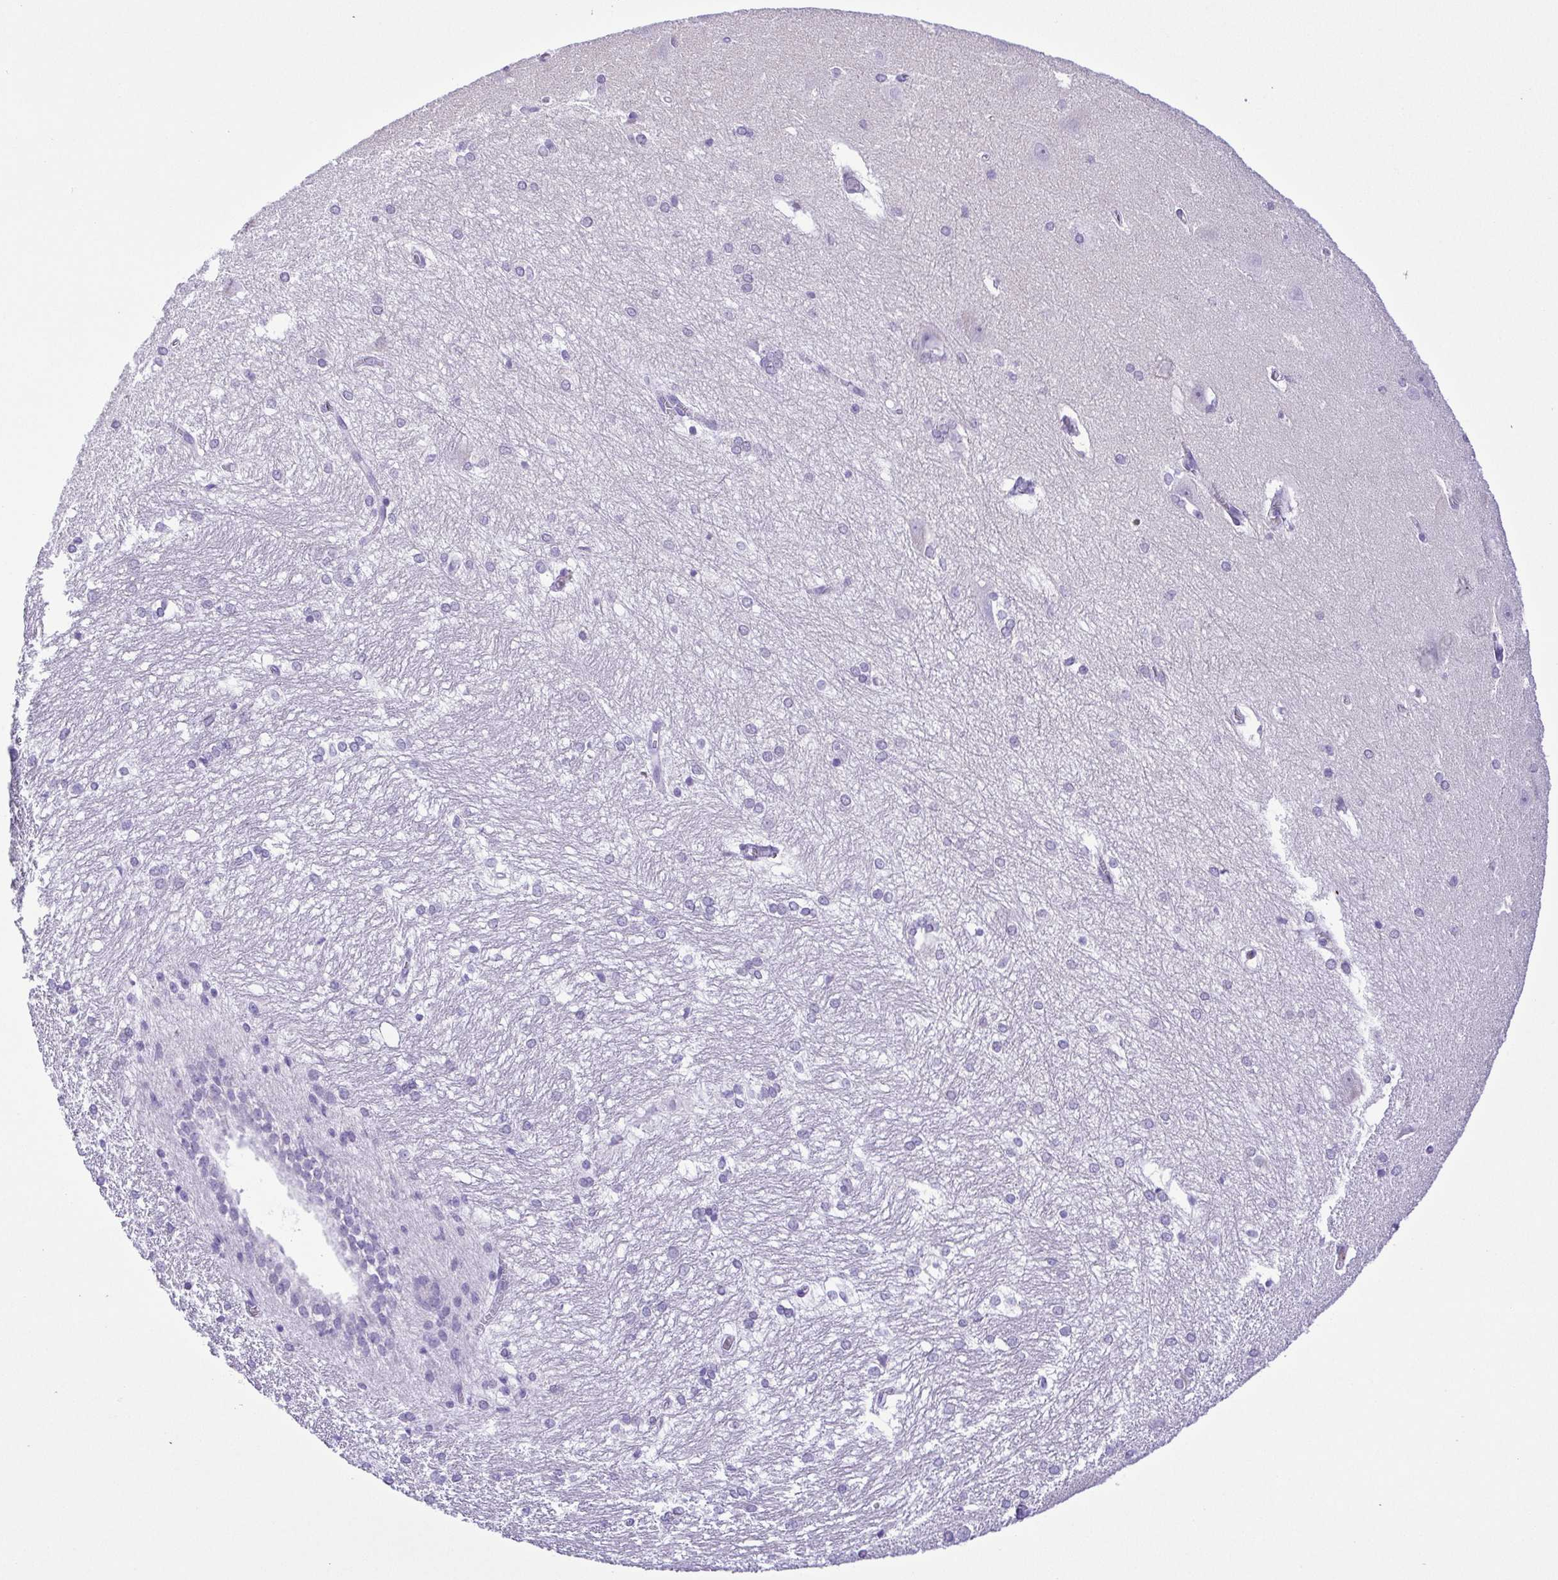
{"staining": {"intensity": "negative", "quantity": "none", "location": "none"}, "tissue": "hippocampus", "cell_type": "Glial cells", "image_type": "normal", "snomed": [{"axis": "morphology", "description": "Normal tissue, NOS"}, {"axis": "topography", "description": "Cerebral cortex"}, {"axis": "topography", "description": "Hippocampus"}], "caption": "An IHC histopathology image of benign hippocampus is shown. There is no staining in glial cells of hippocampus.", "gene": "PAK3", "patient": {"sex": "female", "age": 19}}